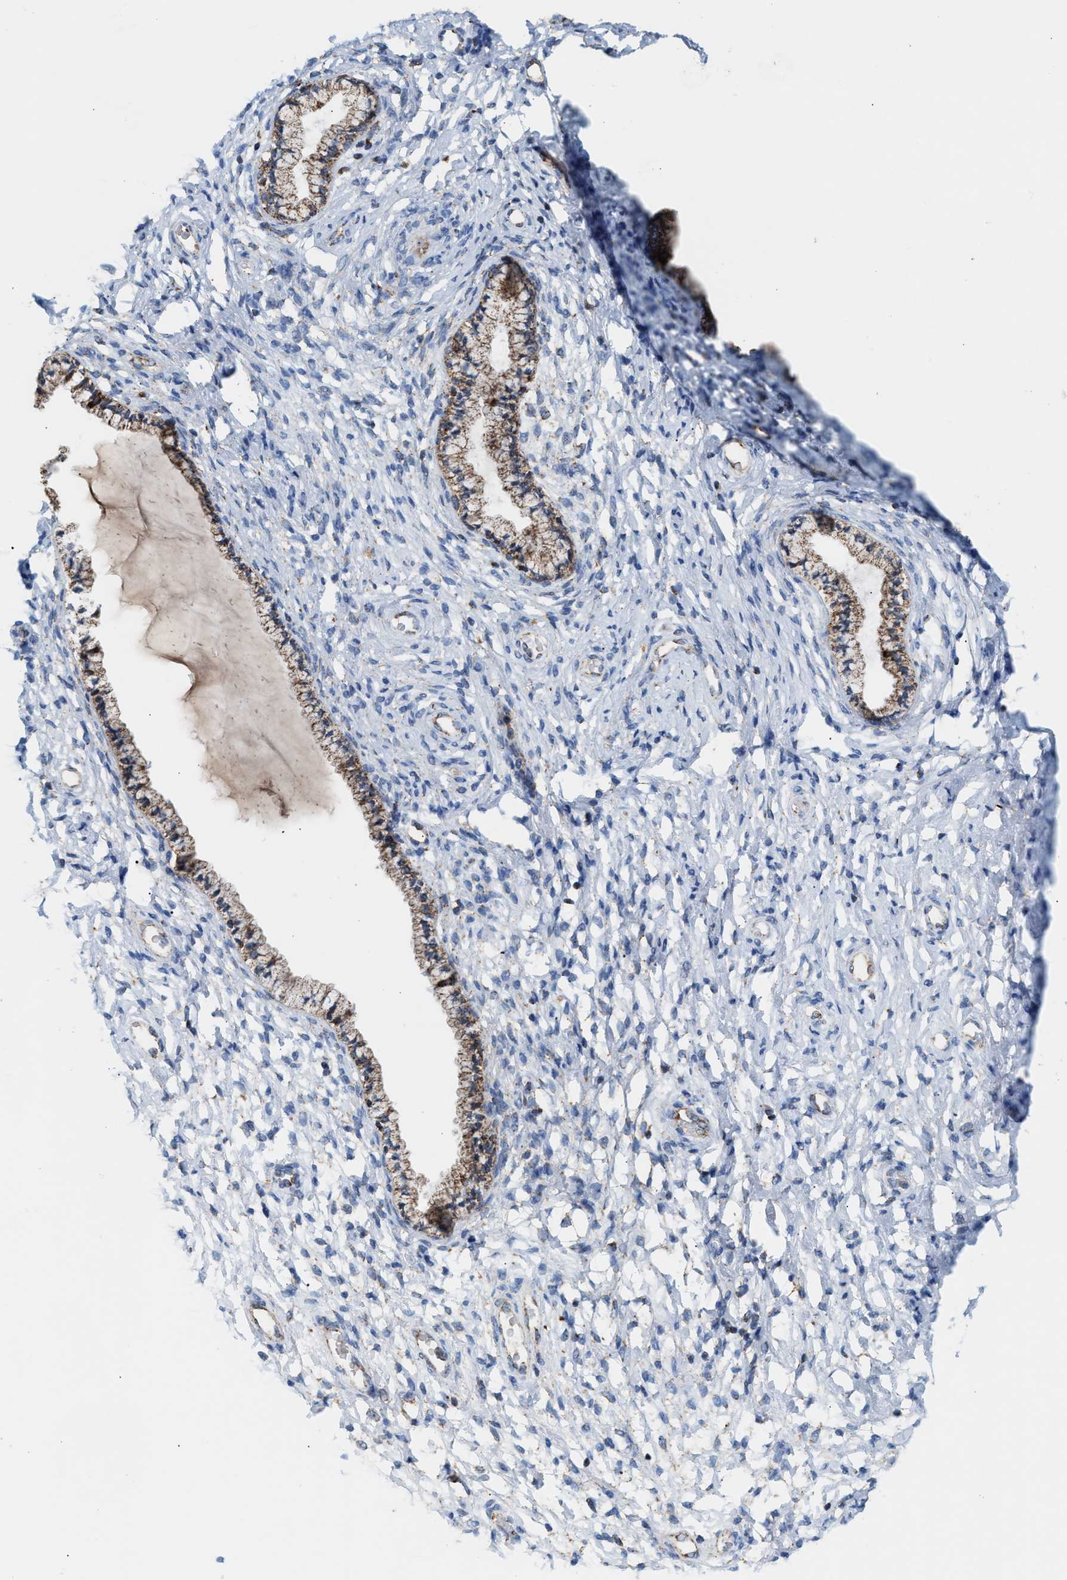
{"staining": {"intensity": "moderate", "quantity": ">75%", "location": "cytoplasmic/membranous"}, "tissue": "cervix", "cell_type": "Glandular cells", "image_type": "normal", "snomed": [{"axis": "morphology", "description": "Normal tissue, NOS"}, {"axis": "topography", "description": "Cervix"}], "caption": "Normal cervix was stained to show a protein in brown. There is medium levels of moderate cytoplasmic/membranous staining in approximately >75% of glandular cells.", "gene": "PMPCA", "patient": {"sex": "female", "age": 72}}